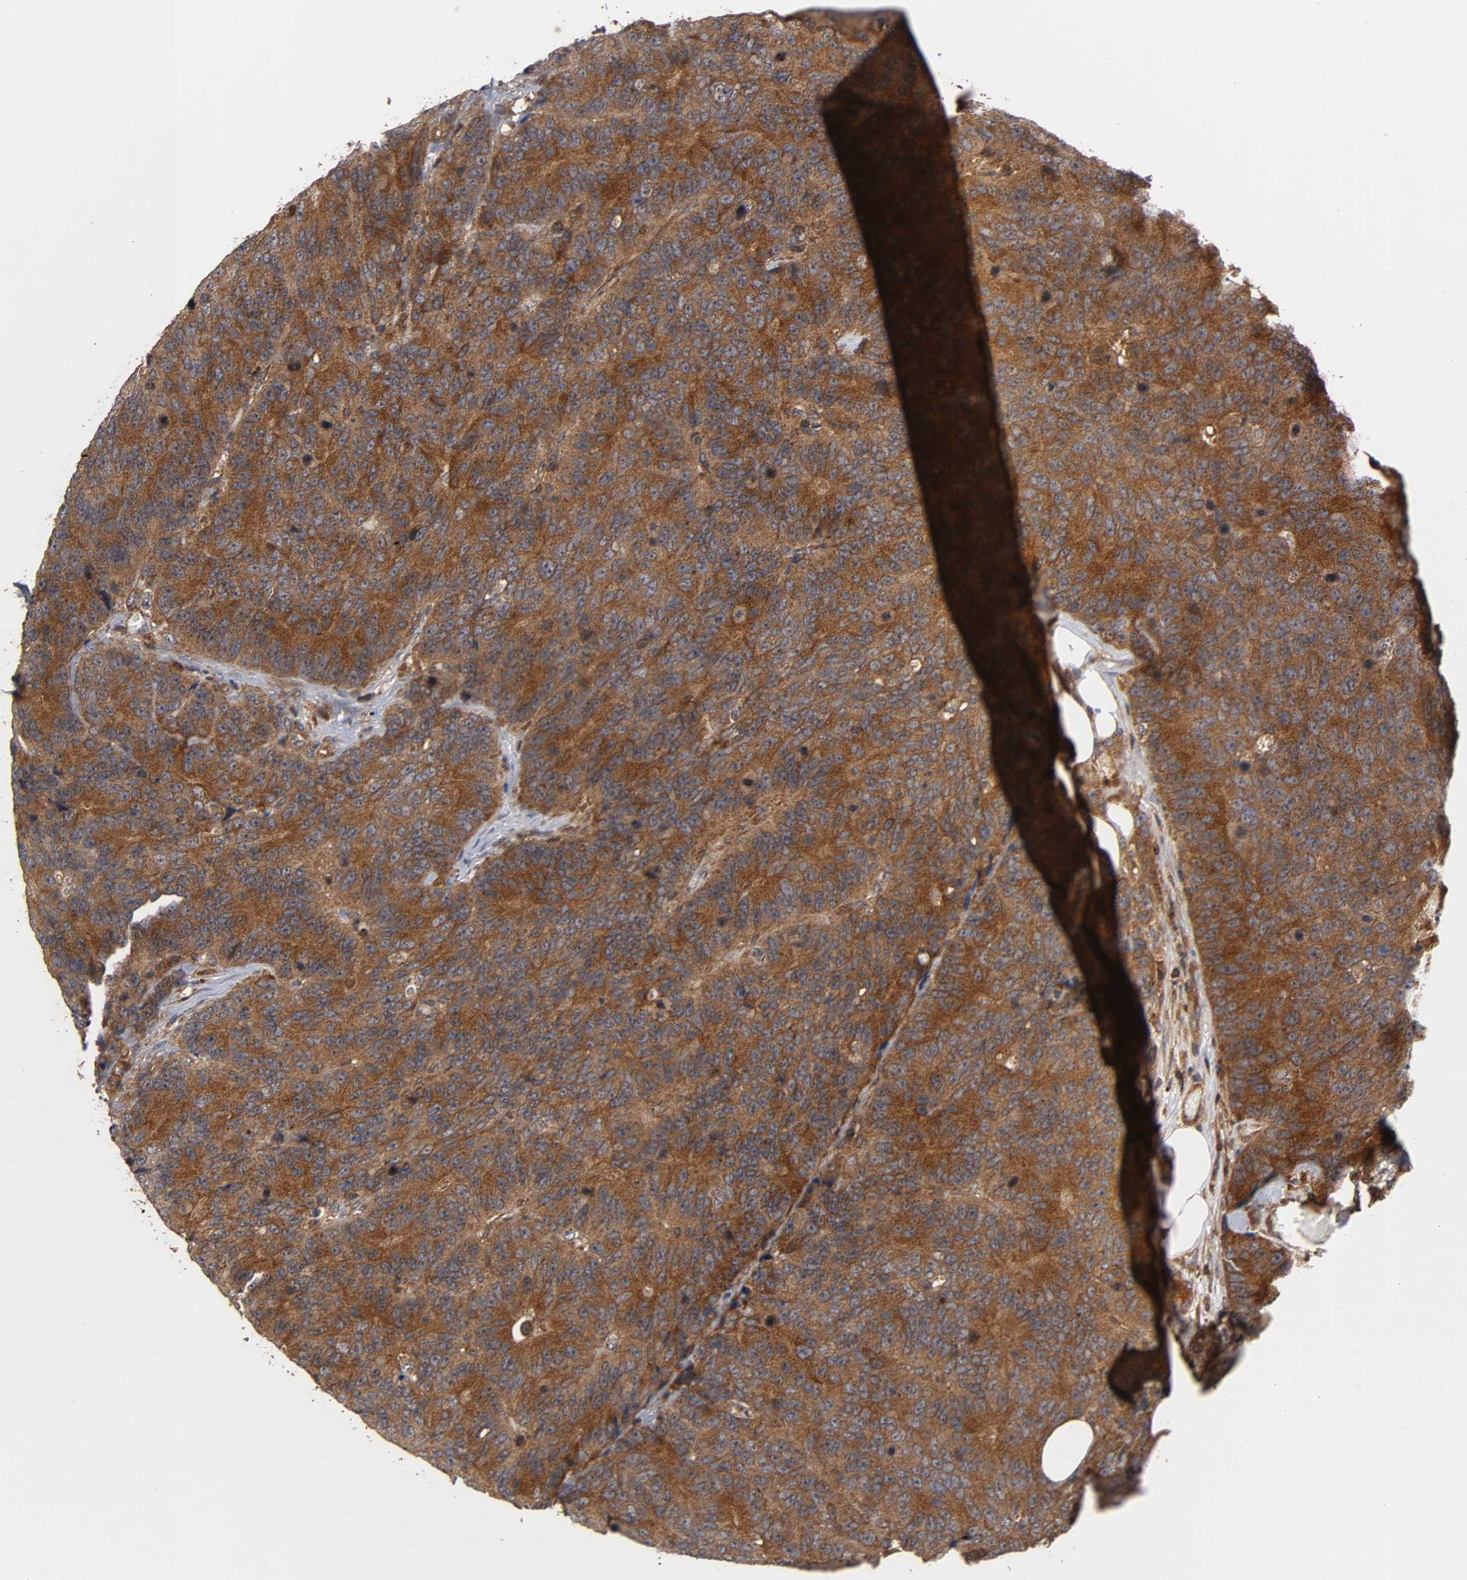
{"staining": {"intensity": "strong", "quantity": ">75%", "location": "cytoplasmic/membranous"}, "tissue": "colorectal cancer", "cell_type": "Tumor cells", "image_type": "cancer", "snomed": [{"axis": "morphology", "description": "Adenocarcinoma, NOS"}, {"axis": "topography", "description": "Colon"}], "caption": "Colorectal cancer (adenocarcinoma) stained with a protein marker exhibits strong staining in tumor cells.", "gene": "IKBKB", "patient": {"sex": "female", "age": 86}}